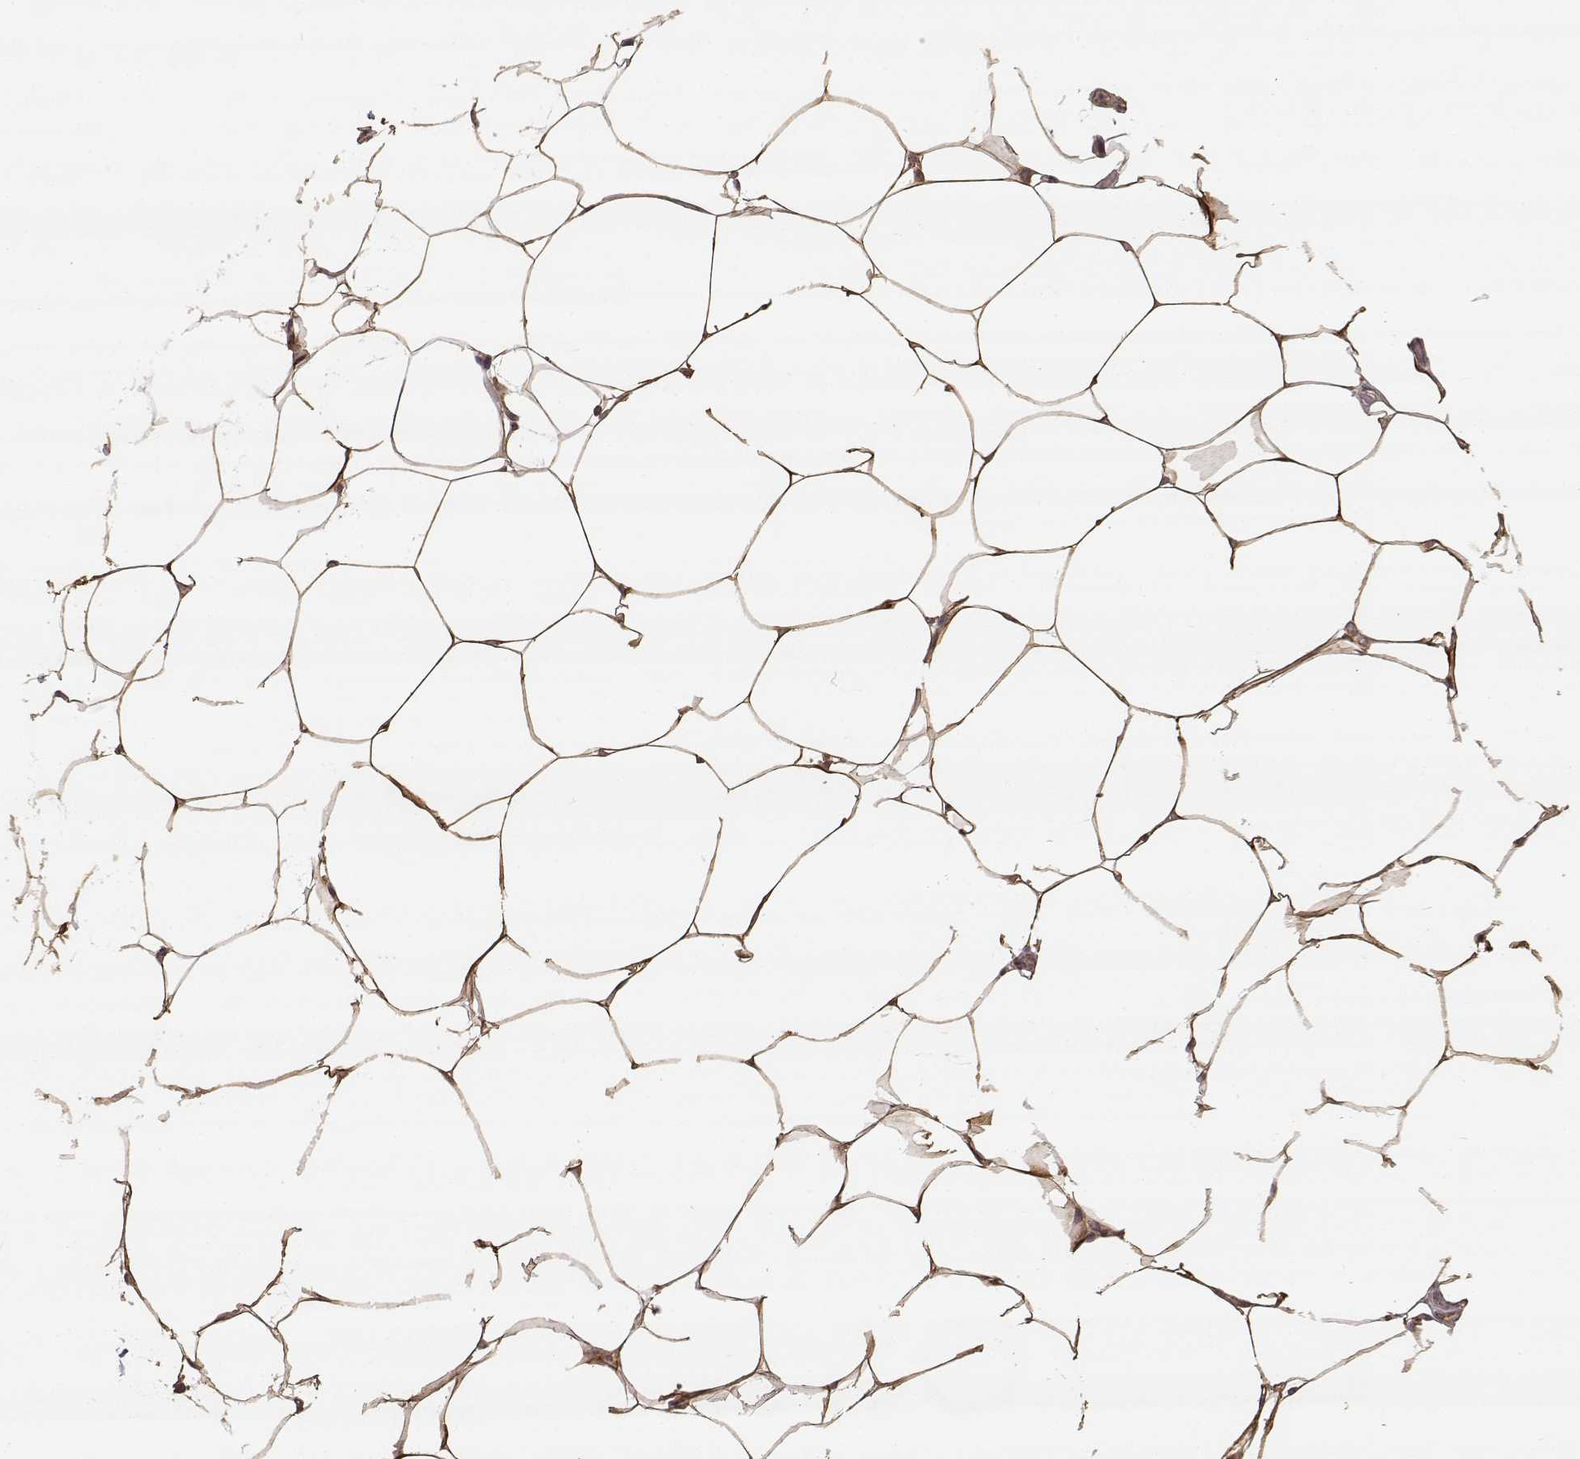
{"staining": {"intensity": "moderate", "quantity": ">75%", "location": "cytoplasmic/membranous"}, "tissue": "breast", "cell_type": "Adipocytes", "image_type": "normal", "snomed": [{"axis": "morphology", "description": "Normal tissue, NOS"}, {"axis": "topography", "description": "Breast"}], "caption": "IHC histopathology image of normal breast stained for a protein (brown), which exhibits medium levels of moderate cytoplasmic/membranous staining in approximately >75% of adipocytes.", "gene": "CRIM1", "patient": {"sex": "female", "age": 32}}